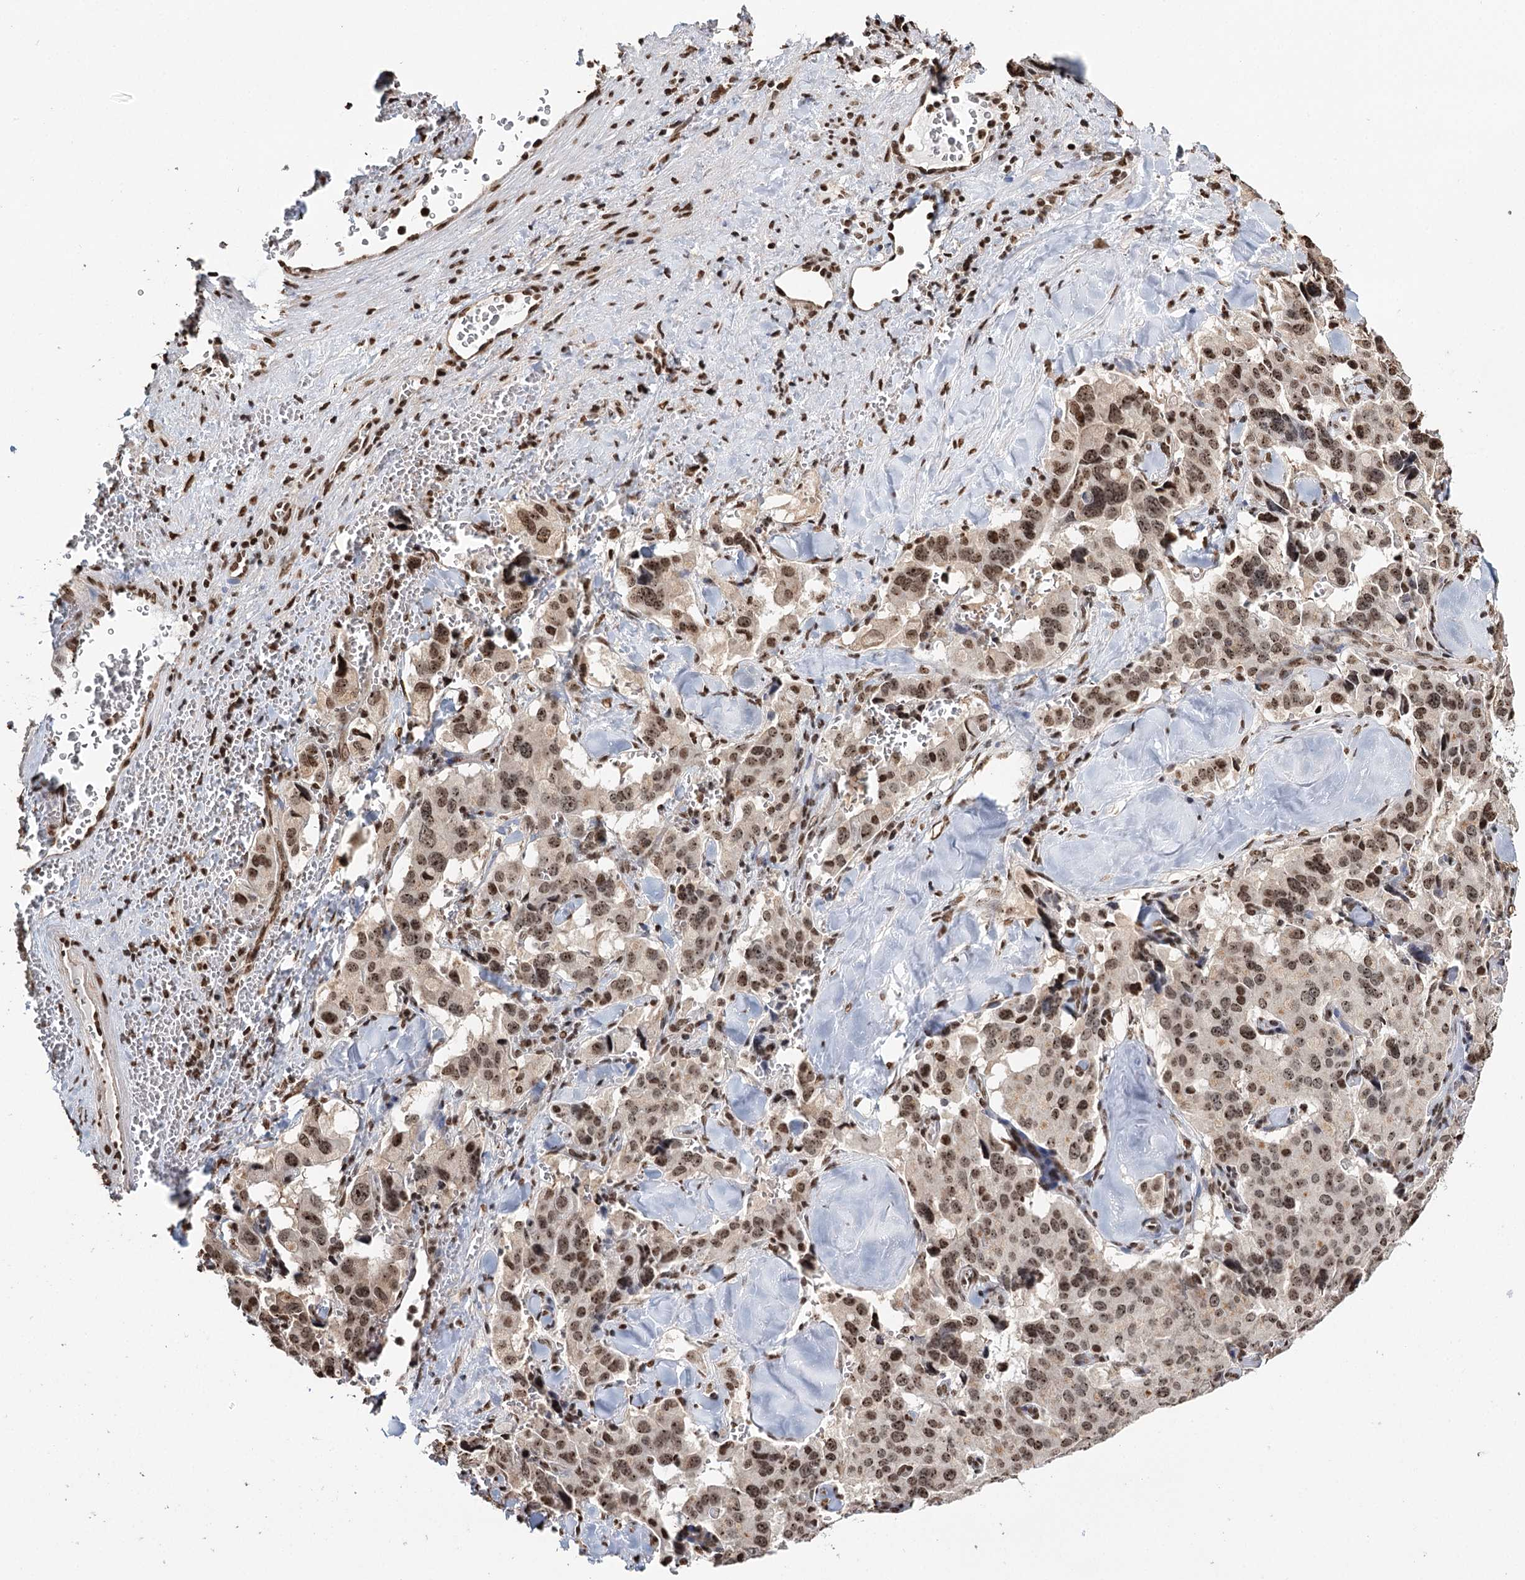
{"staining": {"intensity": "moderate", "quantity": ">75%", "location": "nuclear"}, "tissue": "pancreatic cancer", "cell_type": "Tumor cells", "image_type": "cancer", "snomed": [{"axis": "morphology", "description": "Adenocarcinoma, NOS"}, {"axis": "topography", "description": "Pancreas"}], "caption": "Protein staining exhibits moderate nuclear expression in approximately >75% of tumor cells in pancreatic adenocarcinoma.", "gene": "RPS27A", "patient": {"sex": "male", "age": 65}}